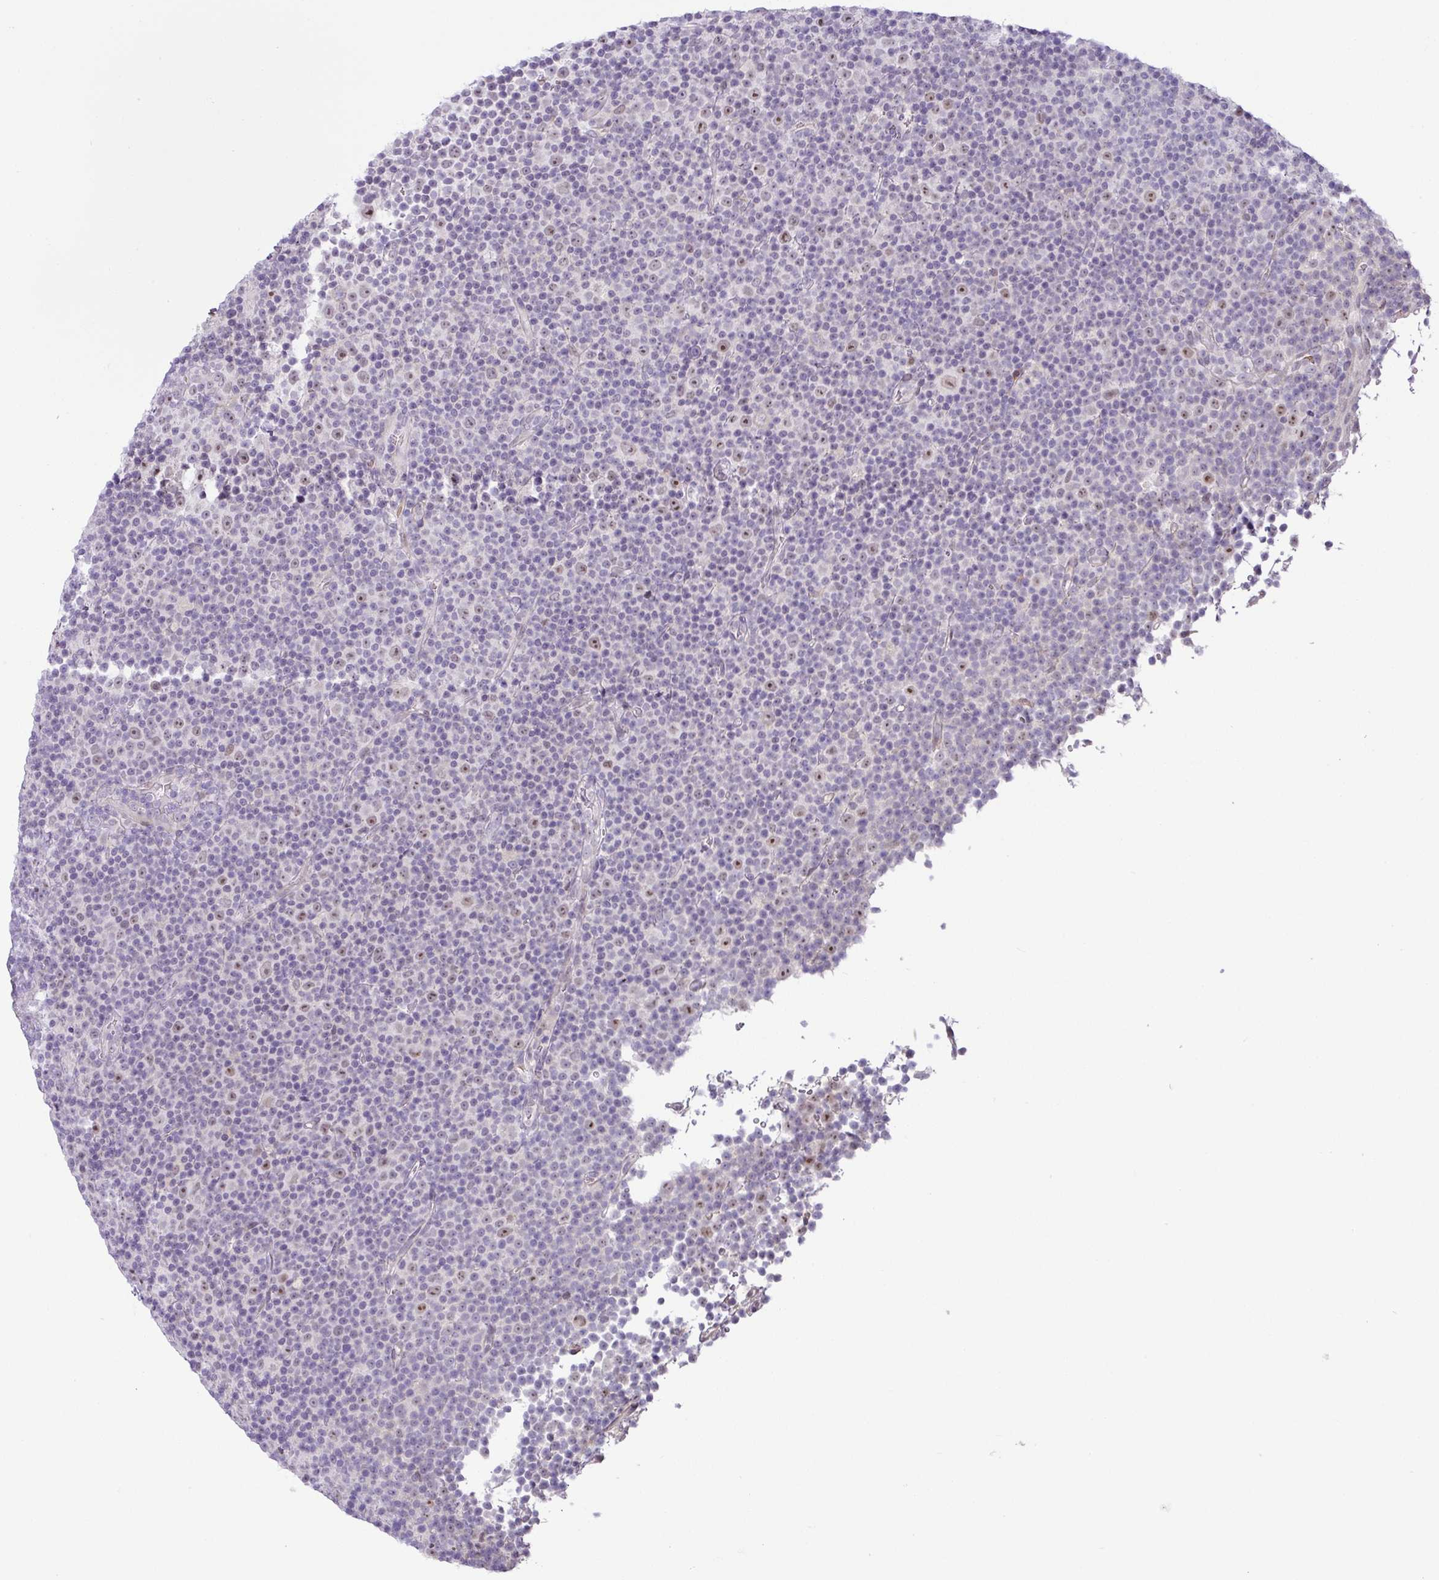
{"staining": {"intensity": "moderate", "quantity": "<25%", "location": "nuclear"}, "tissue": "lymphoma", "cell_type": "Tumor cells", "image_type": "cancer", "snomed": [{"axis": "morphology", "description": "Malignant lymphoma, non-Hodgkin's type, Low grade"}, {"axis": "topography", "description": "Lymph node"}], "caption": "There is low levels of moderate nuclear staining in tumor cells of low-grade malignant lymphoma, non-Hodgkin's type, as demonstrated by immunohistochemical staining (brown color).", "gene": "PARP2", "patient": {"sex": "female", "age": 67}}